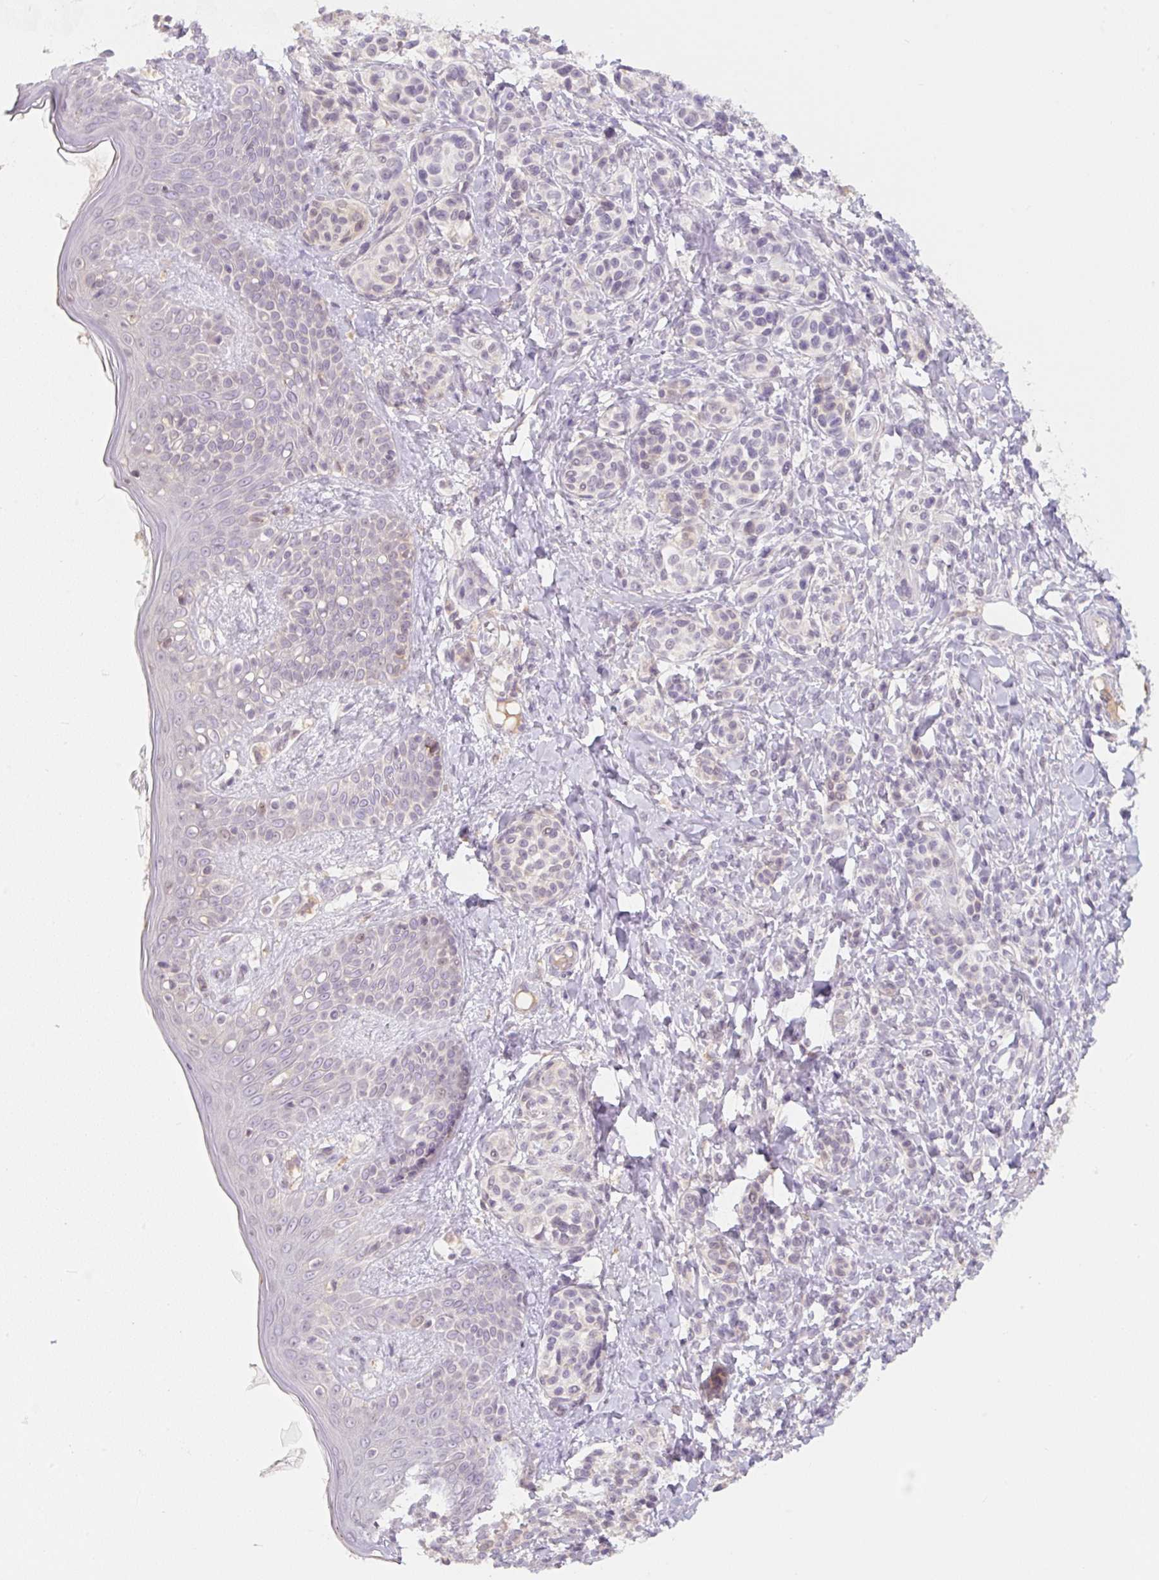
{"staining": {"intensity": "negative", "quantity": "none", "location": "none"}, "tissue": "skin", "cell_type": "Fibroblasts", "image_type": "normal", "snomed": [{"axis": "morphology", "description": "Normal tissue, NOS"}, {"axis": "topography", "description": "Skin"}], "caption": "Histopathology image shows no protein positivity in fibroblasts of benign skin. The staining is performed using DAB (3,3'-diaminobenzidine) brown chromogen with nuclei counter-stained in using hematoxylin.", "gene": "MIA2", "patient": {"sex": "male", "age": 16}}